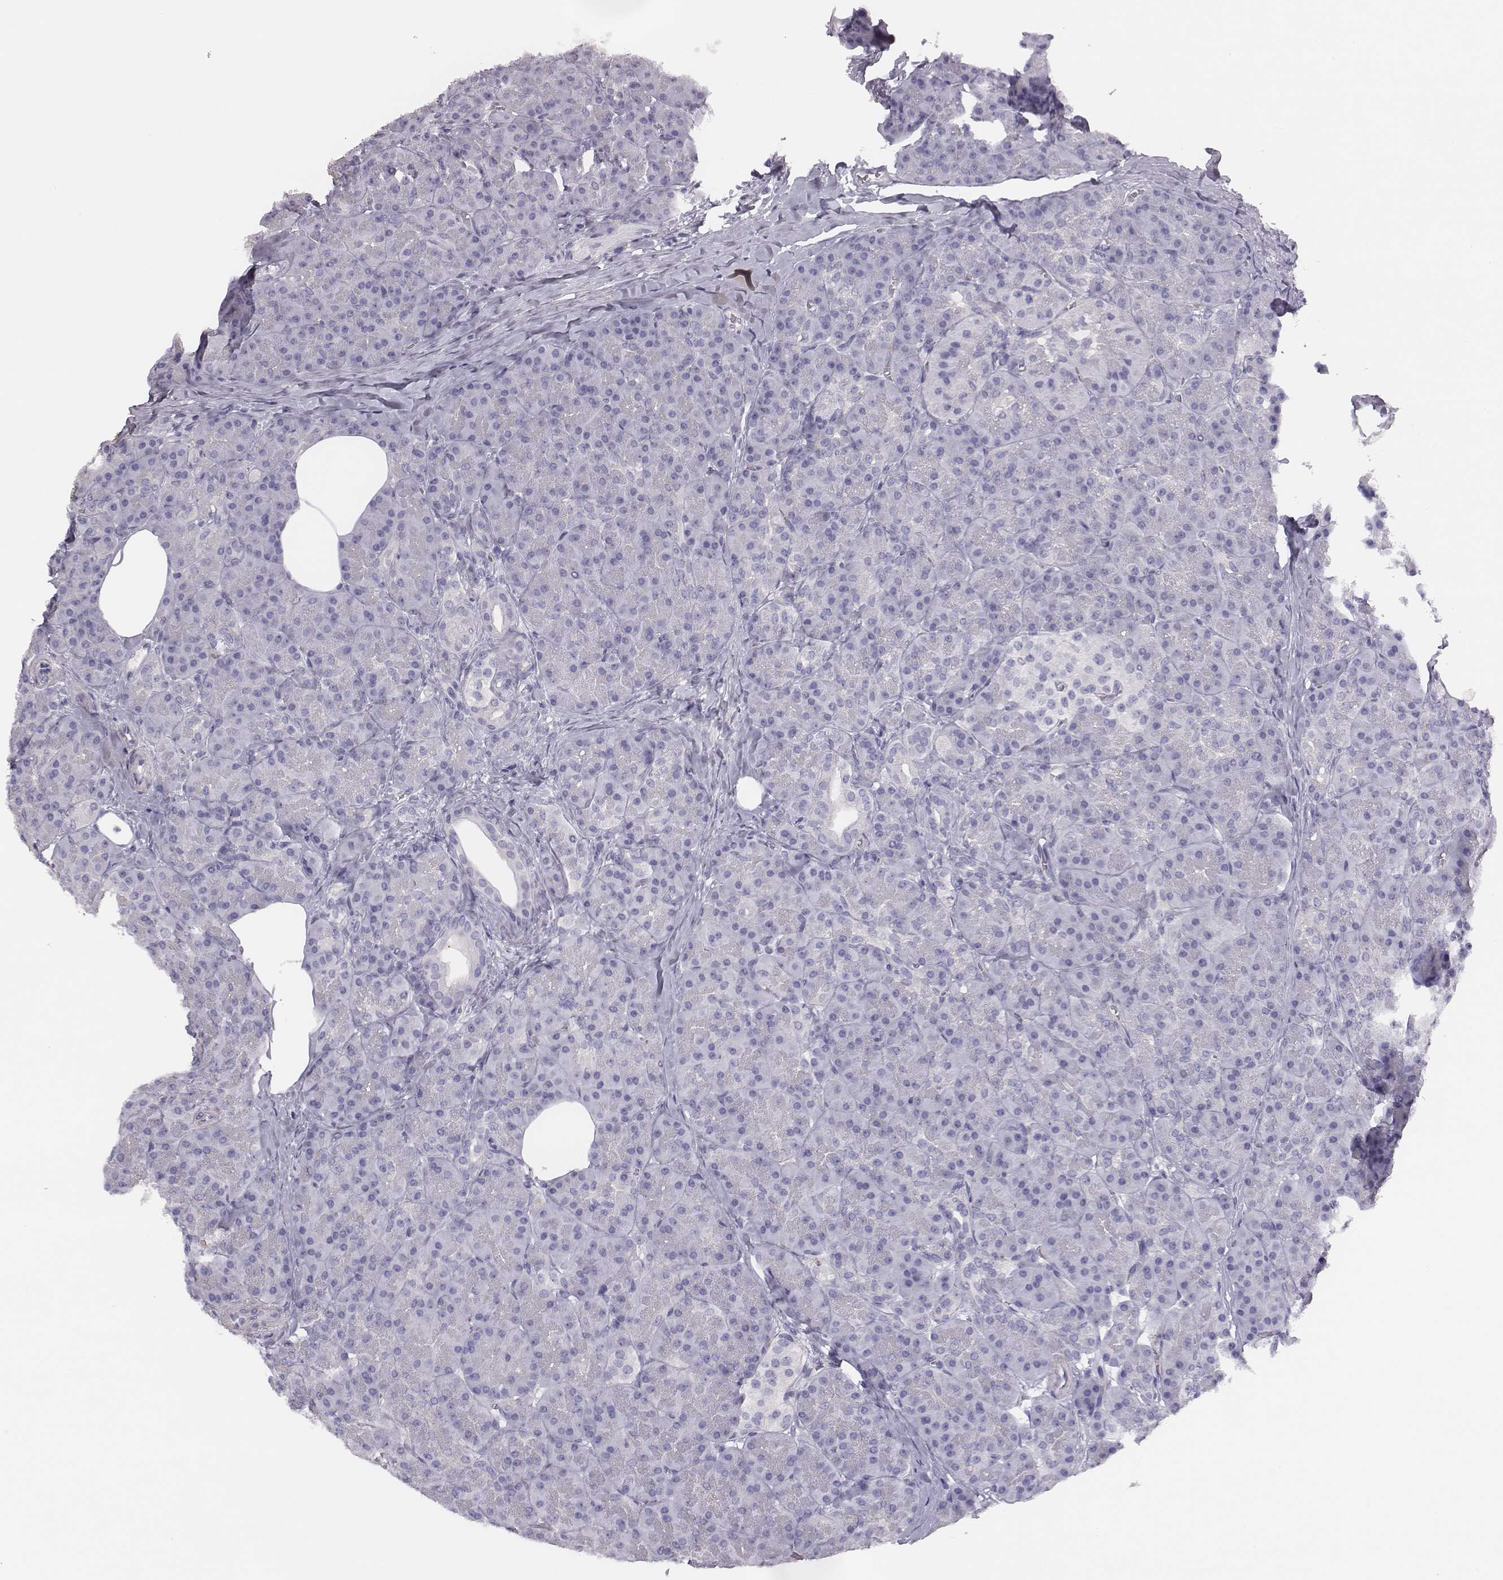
{"staining": {"intensity": "negative", "quantity": "none", "location": "none"}, "tissue": "pancreas", "cell_type": "Exocrine glandular cells", "image_type": "normal", "snomed": [{"axis": "morphology", "description": "Normal tissue, NOS"}, {"axis": "topography", "description": "Pancreas"}], "caption": "An immunohistochemistry (IHC) photomicrograph of benign pancreas is shown. There is no staining in exocrine glandular cells of pancreas.", "gene": "ADAM7", "patient": {"sex": "male", "age": 57}}